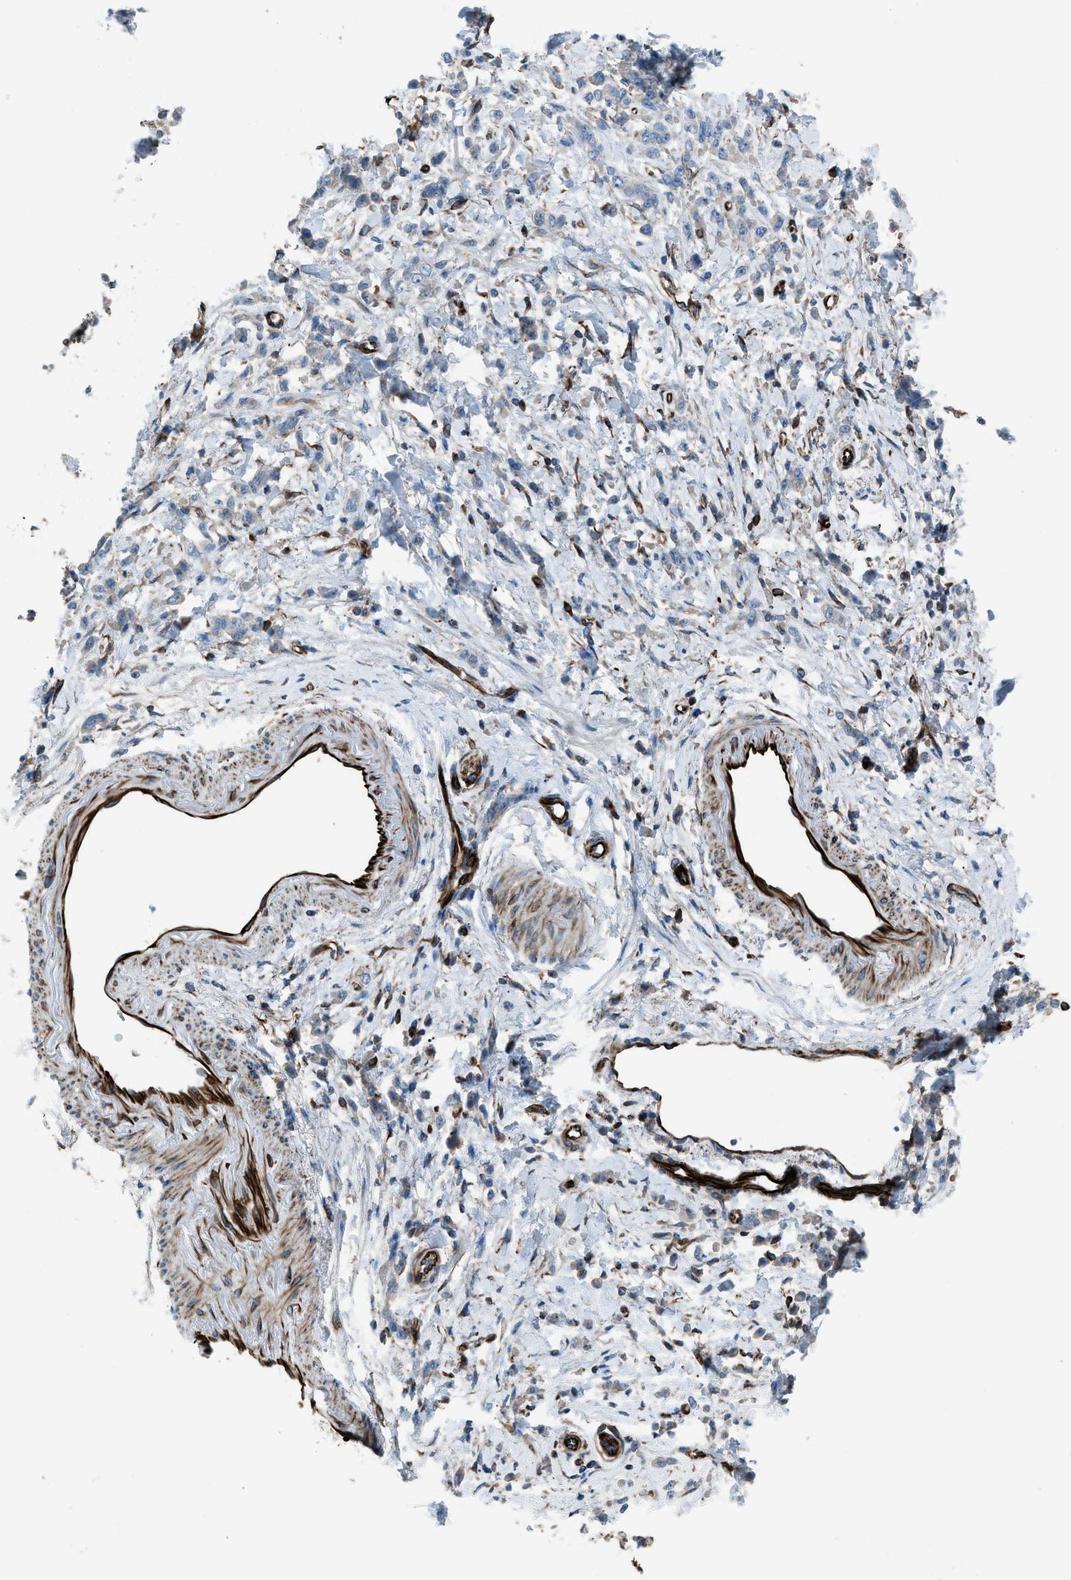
{"staining": {"intensity": "negative", "quantity": "none", "location": "none"}, "tissue": "stomach cancer", "cell_type": "Tumor cells", "image_type": "cancer", "snomed": [{"axis": "morphology", "description": "Normal tissue, NOS"}, {"axis": "morphology", "description": "Adenocarcinoma, NOS"}, {"axis": "topography", "description": "Stomach"}], "caption": "The IHC image has no significant expression in tumor cells of stomach cancer tissue. (DAB (3,3'-diaminobenzidine) immunohistochemistry visualized using brightfield microscopy, high magnification).", "gene": "CABP7", "patient": {"sex": "male", "age": 82}}